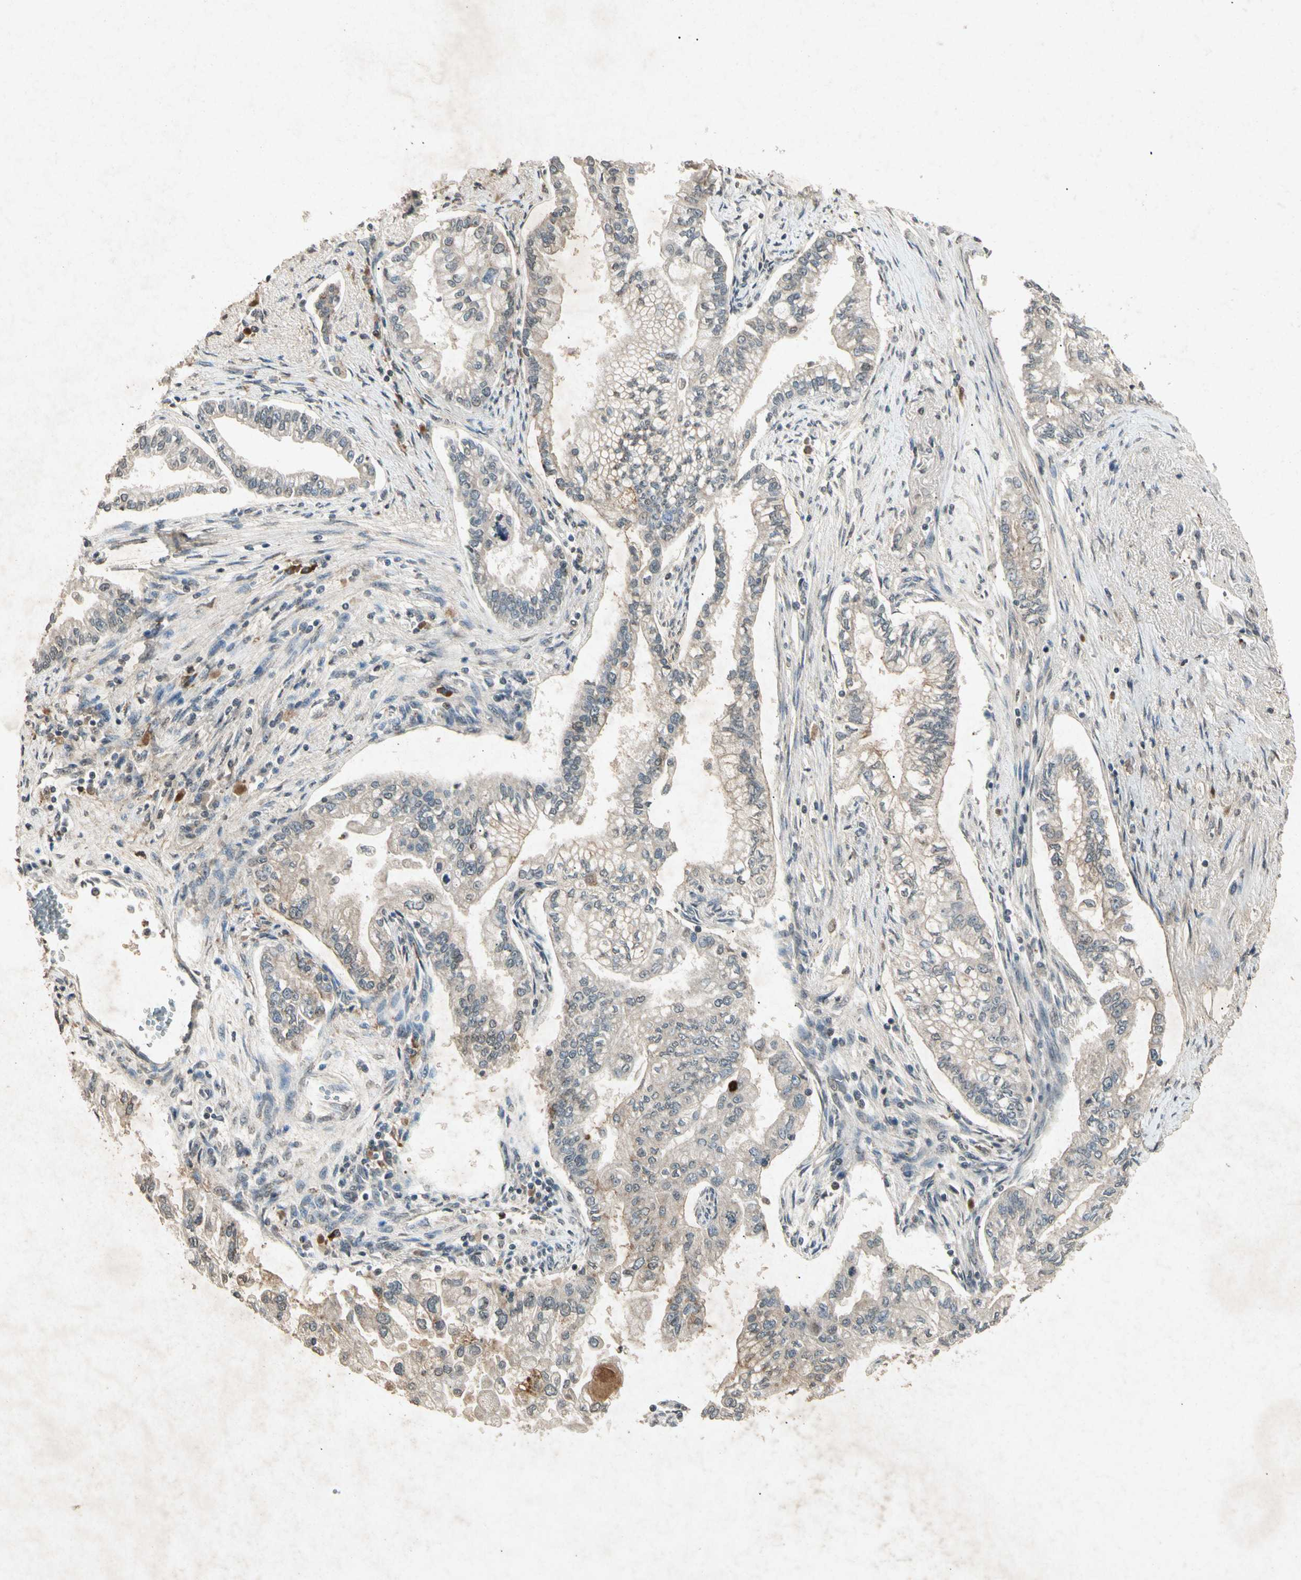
{"staining": {"intensity": "negative", "quantity": "none", "location": "none"}, "tissue": "pancreatic cancer", "cell_type": "Tumor cells", "image_type": "cancer", "snomed": [{"axis": "morphology", "description": "Normal tissue, NOS"}, {"axis": "topography", "description": "Pancreas"}], "caption": "An IHC micrograph of pancreatic cancer is shown. There is no staining in tumor cells of pancreatic cancer.", "gene": "CP", "patient": {"sex": "male", "age": 42}}